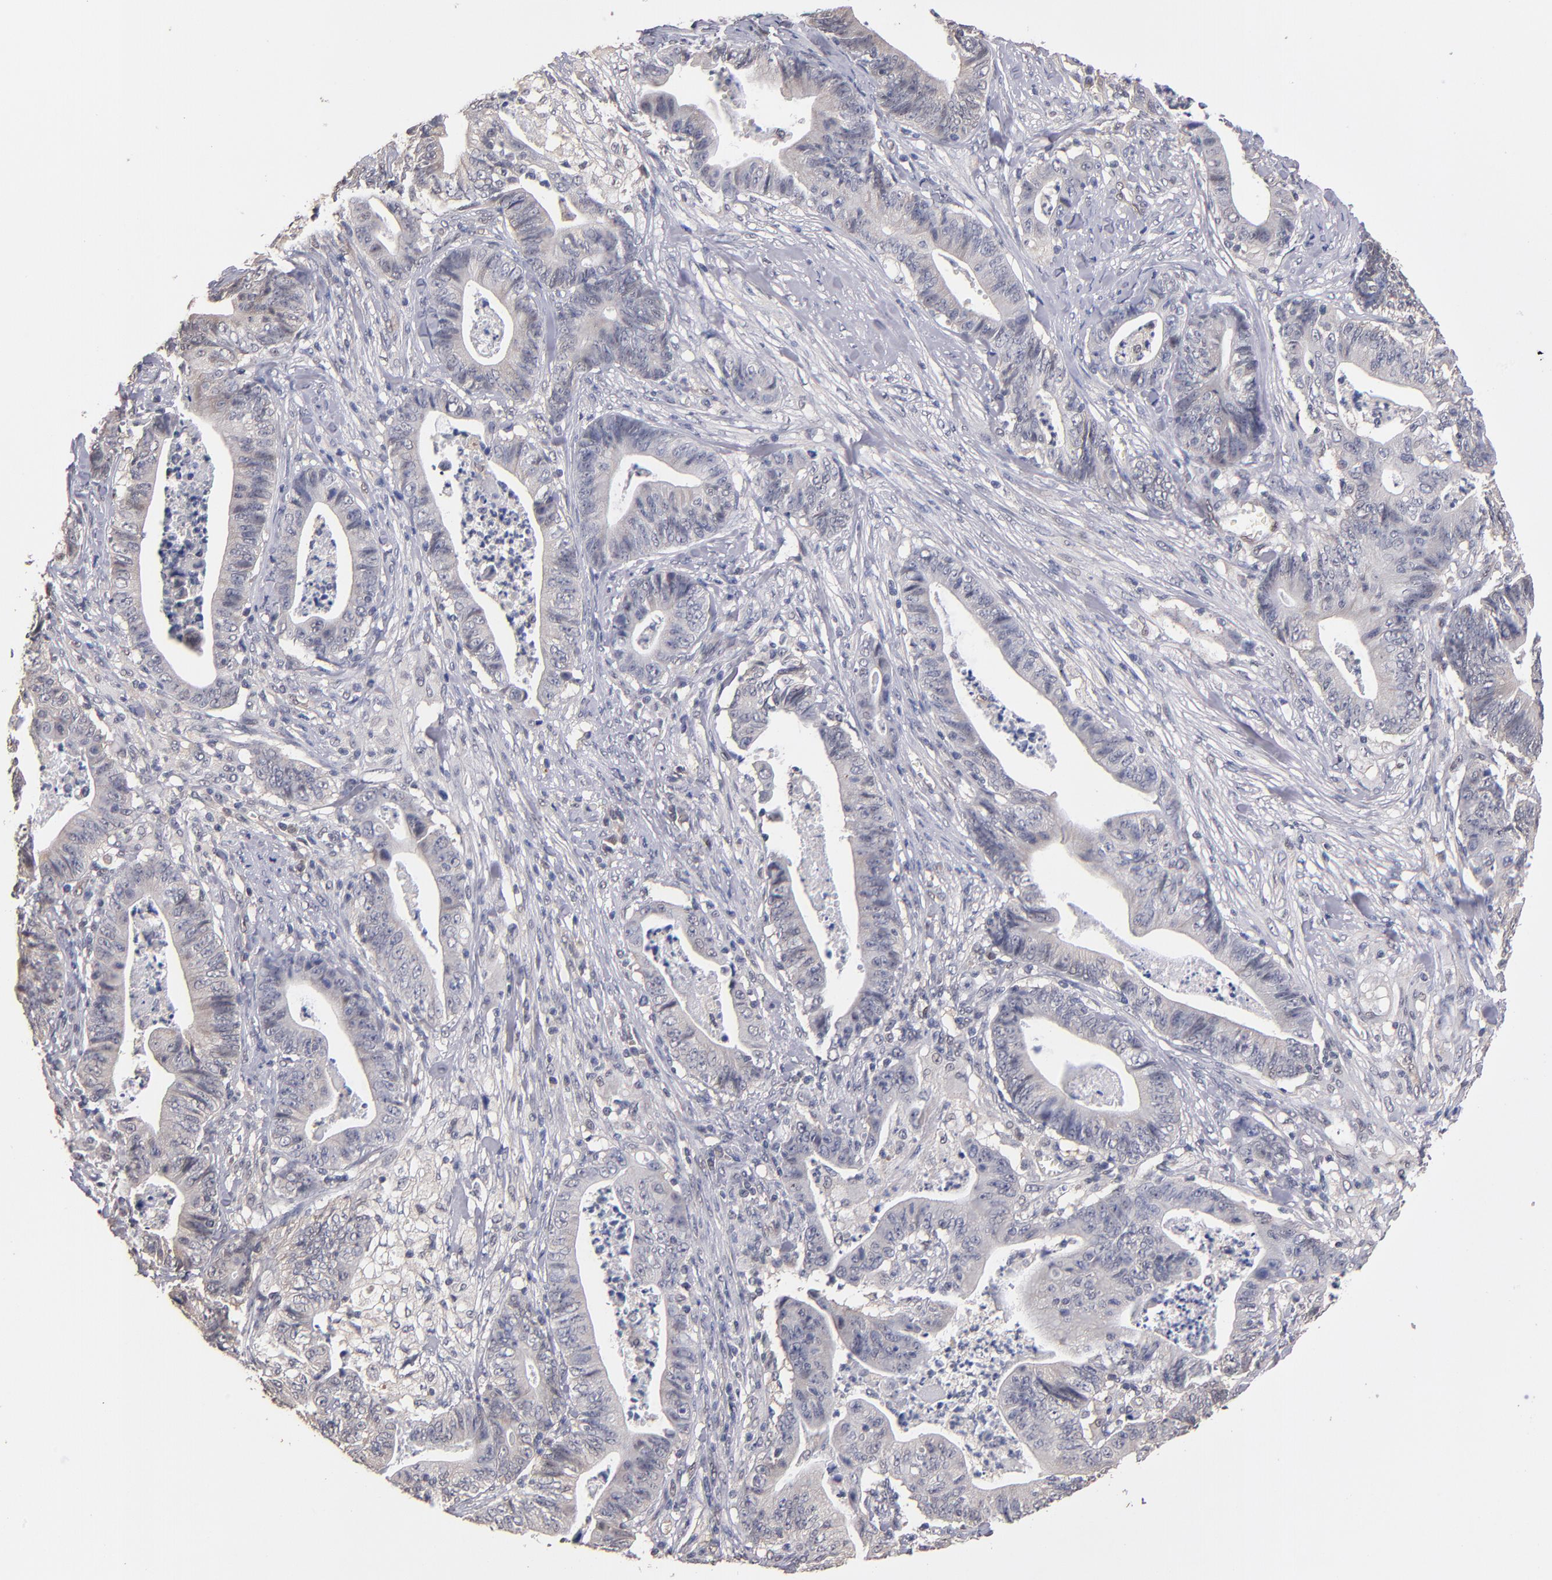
{"staining": {"intensity": "negative", "quantity": "none", "location": "none"}, "tissue": "stomach cancer", "cell_type": "Tumor cells", "image_type": "cancer", "snomed": [{"axis": "morphology", "description": "Adenocarcinoma, NOS"}, {"axis": "topography", "description": "Stomach, lower"}], "caption": "This image is of stomach cancer stained with immunohistochemistry (IHC) to label a protein in brown with the nuclei are counter-stained blue. There is no positivity in tumor cells.", "gene": "PSMD10", "patient": {"sex": "female", "age": 86}}